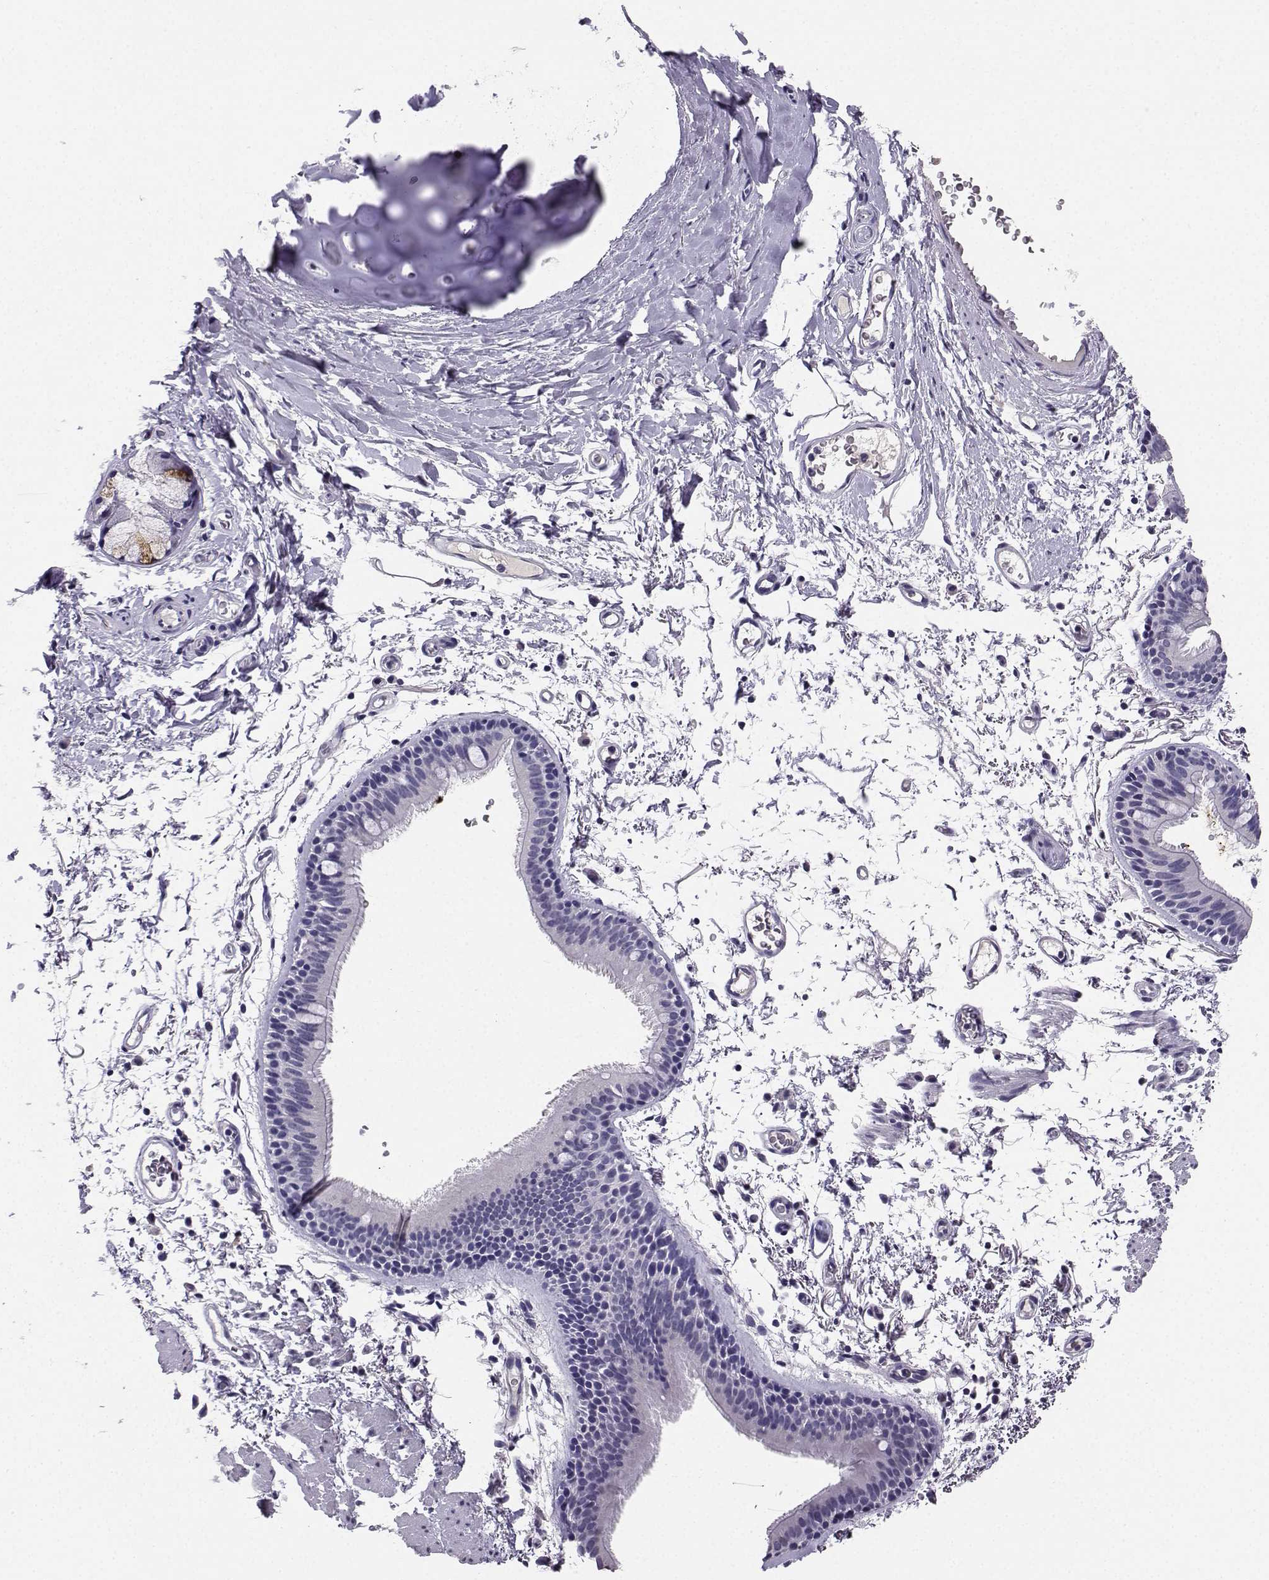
{"staining": {"intensity": "negative", "quantity": "none", "location": "none"}, "tissue": "bronchus", "cell_type": "Respiratory epithelial cells", "image_type": "normal", "snomed": [{"axis": "morphology", "description": "Normal tissue, NOS"}, {"axis": "topography", "description": "Lymph node"}, {"axis": "topography", "description": "Bronchus"}], "caption": "Protein analysis of unremarkable bronchus exhibits no significant positivity in respiratory epithelial cells.", "gene": "SPAG11A", "patient": {"sex": "female", "age": 70}}